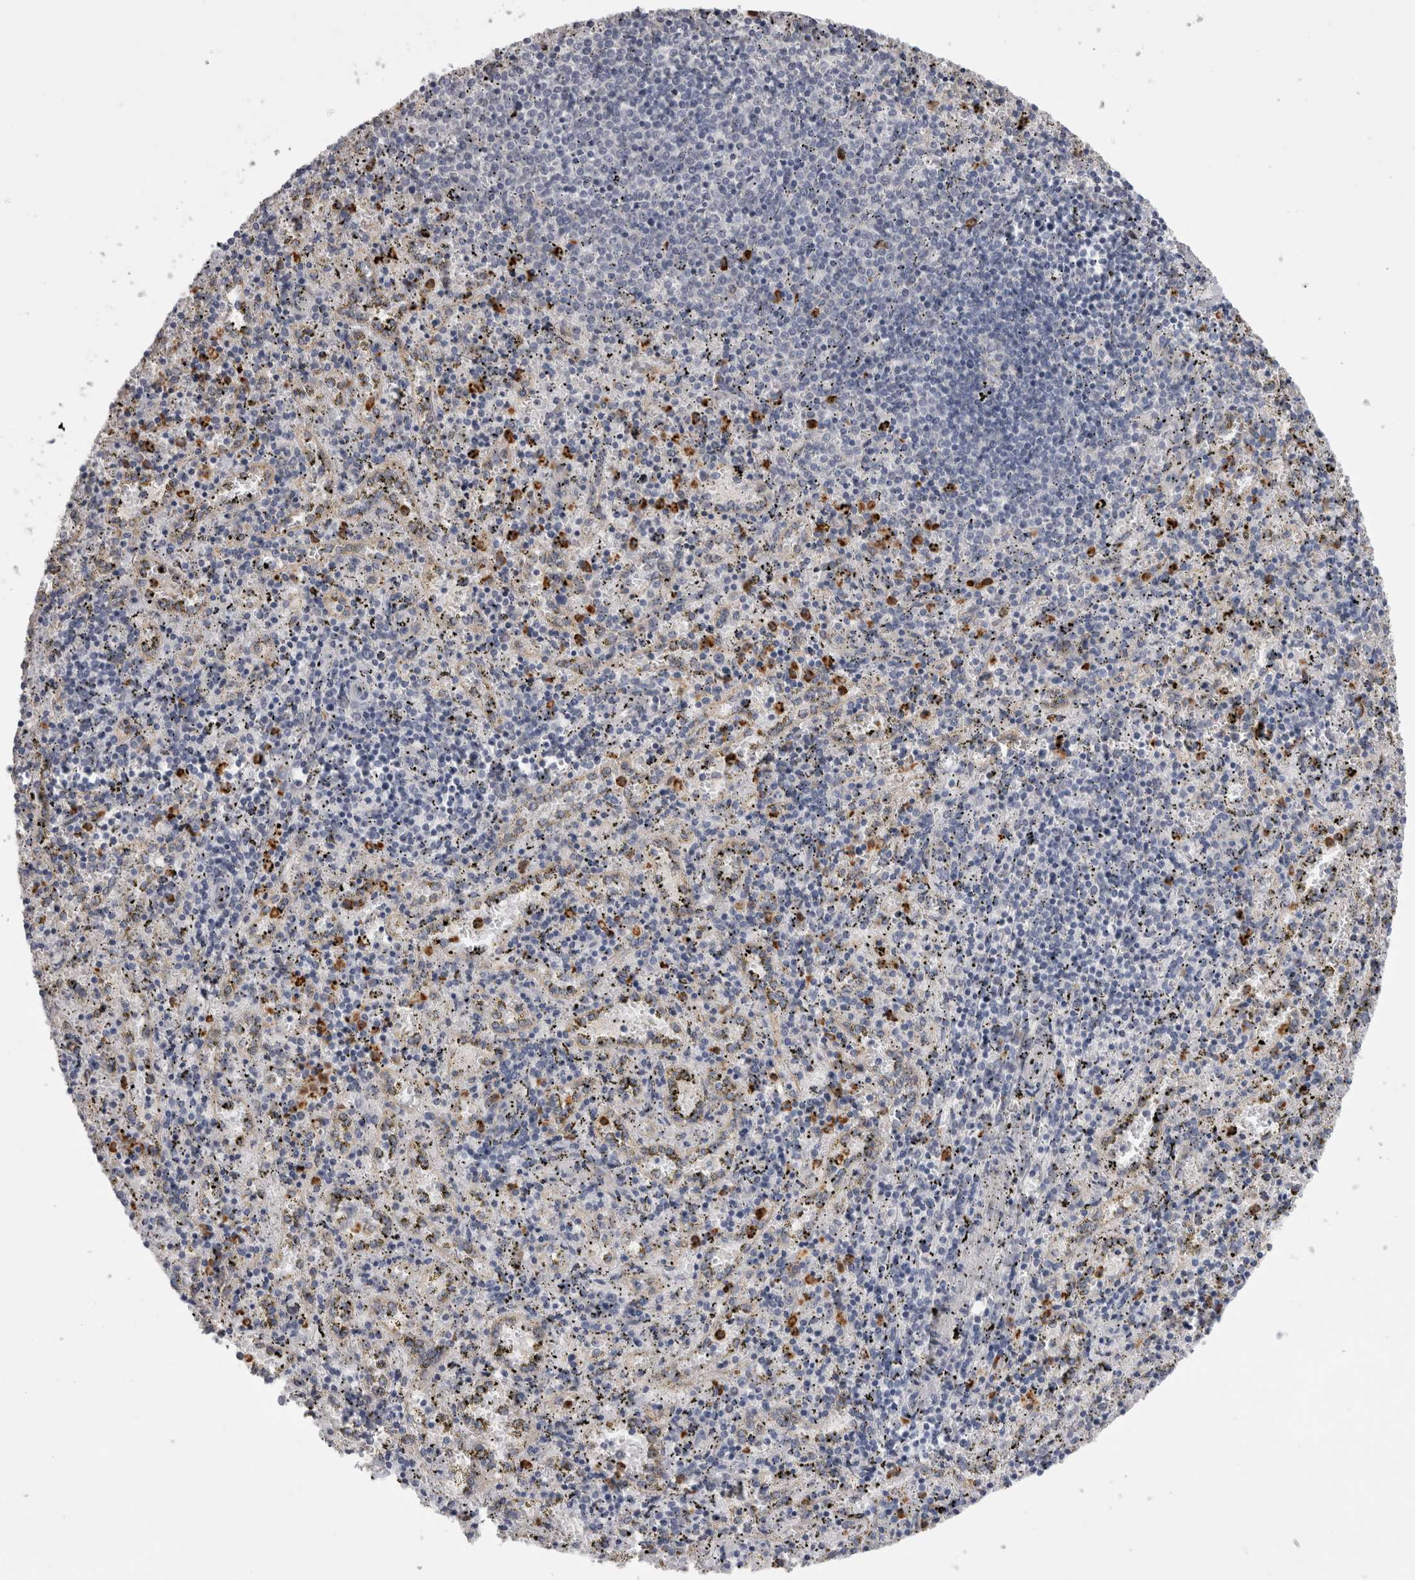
{"staining": {"intensity": "strong", "quantity": "25%-75%", "location": "cytoplasmic/membranous"}, "tissue": "spleen", "cell_type": "Cells in red pulp", "image_type": "normal", "snomed": [{"axis": "morphology", "description": "Normal tissue, NOS"}, {"axis": "topography", "description": "Spleen"}], "caption": "Approximately 25%-75% of cells in red pulp in unremarkable spleen demonstrate strong cytoplasmic/membranous protein positivity as visualized by brown immunohistochemical staining.", "gene": "TBCE", "patient": {"sex": "male", "age": 11}}